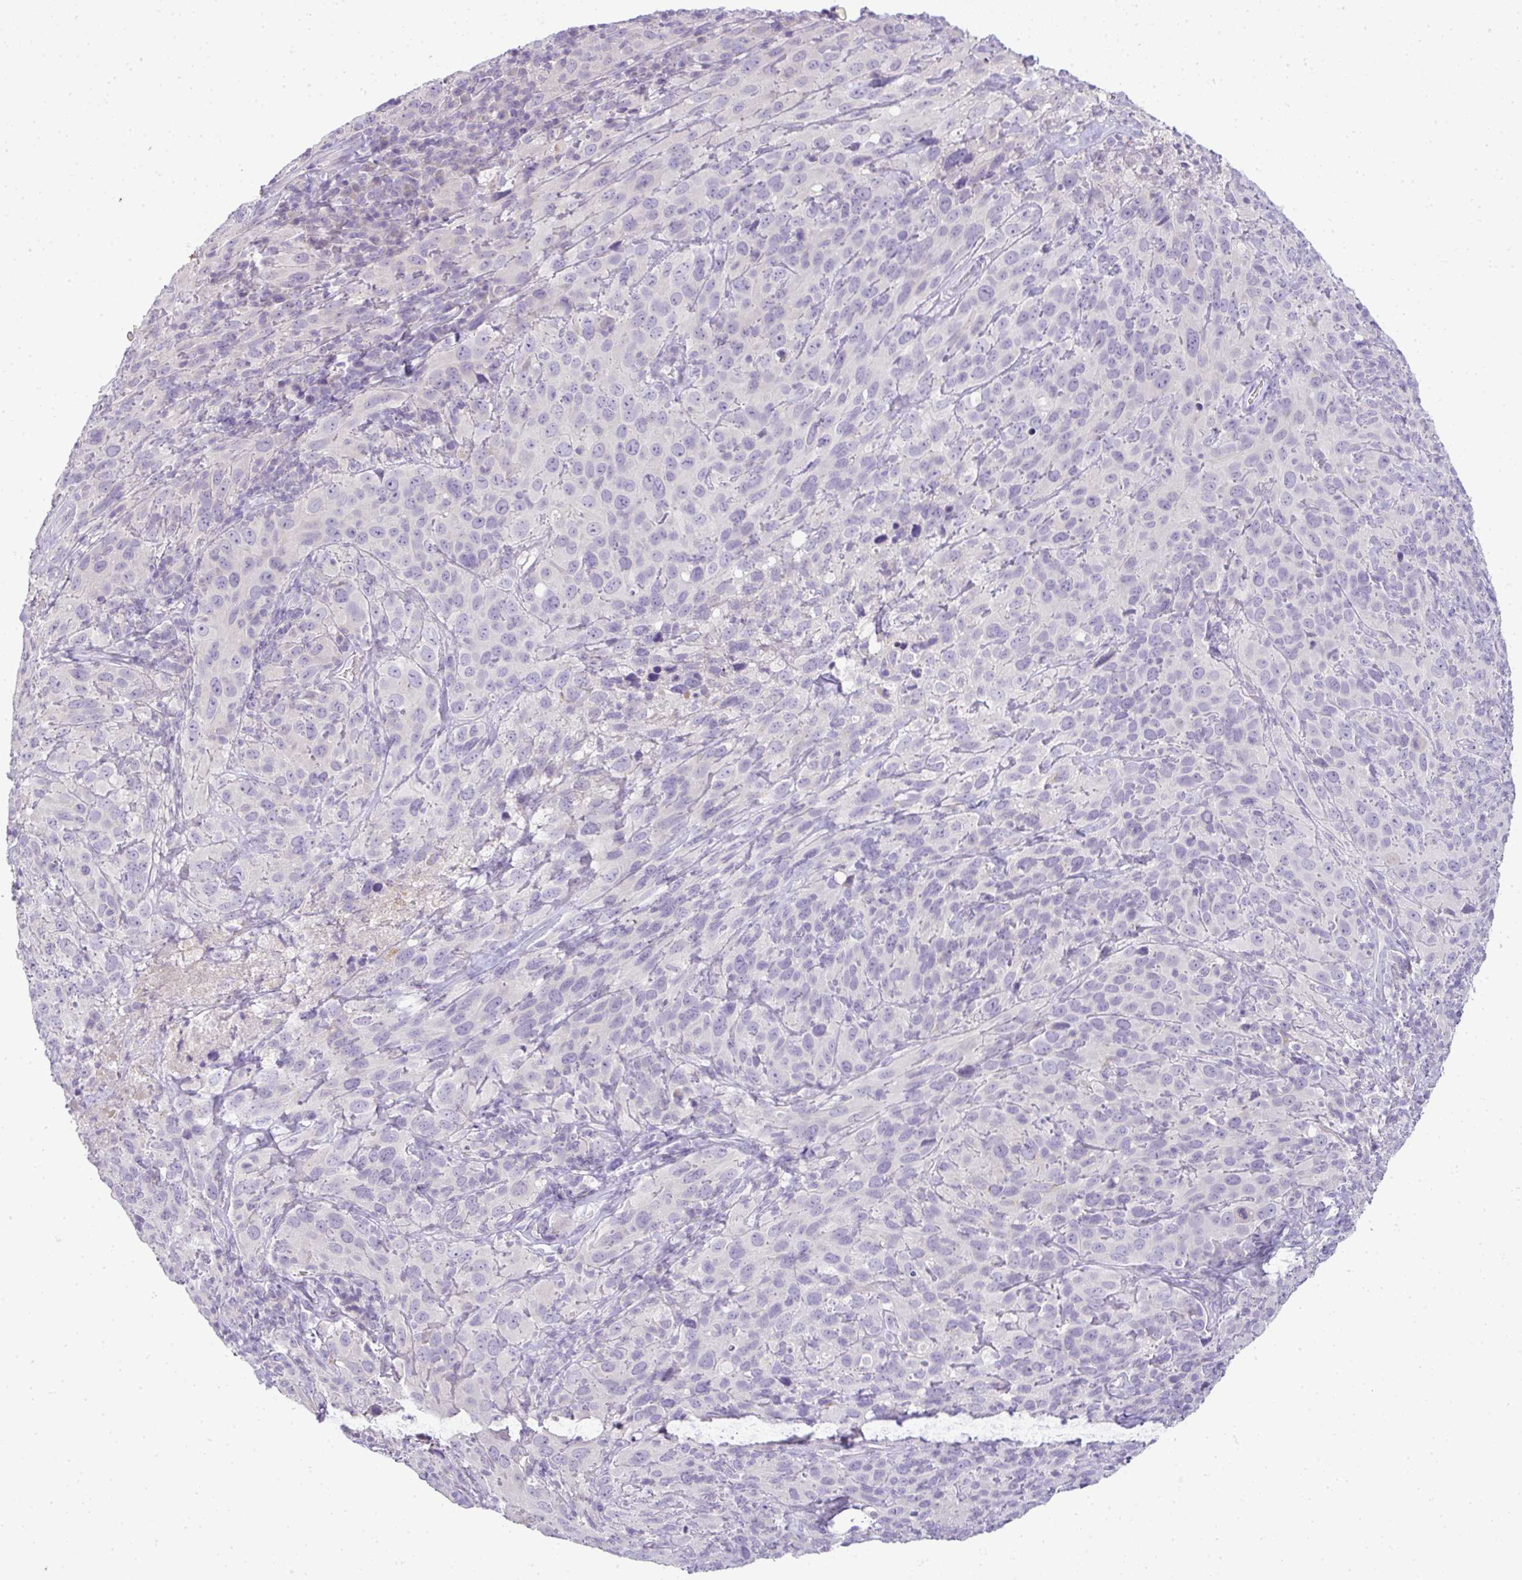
{"staining": {"intensity": "negative", "quantity": "none", "location": "none"}, "tissue": "cervical cancer", "cell_type": "Tumor cells", "image_type": "cancer", "snomed": [{"axis": "morphology", "description": "Squamous cell carcinoma, NOS"}, {"axis": "topography", "description": "Cervix"}], "caption": "Tumor cells show no significant protein staining in squamous cell carcinoma (cervical).", "gene": "CMPK1", "patient": {"sex": "female", "age": 51}}